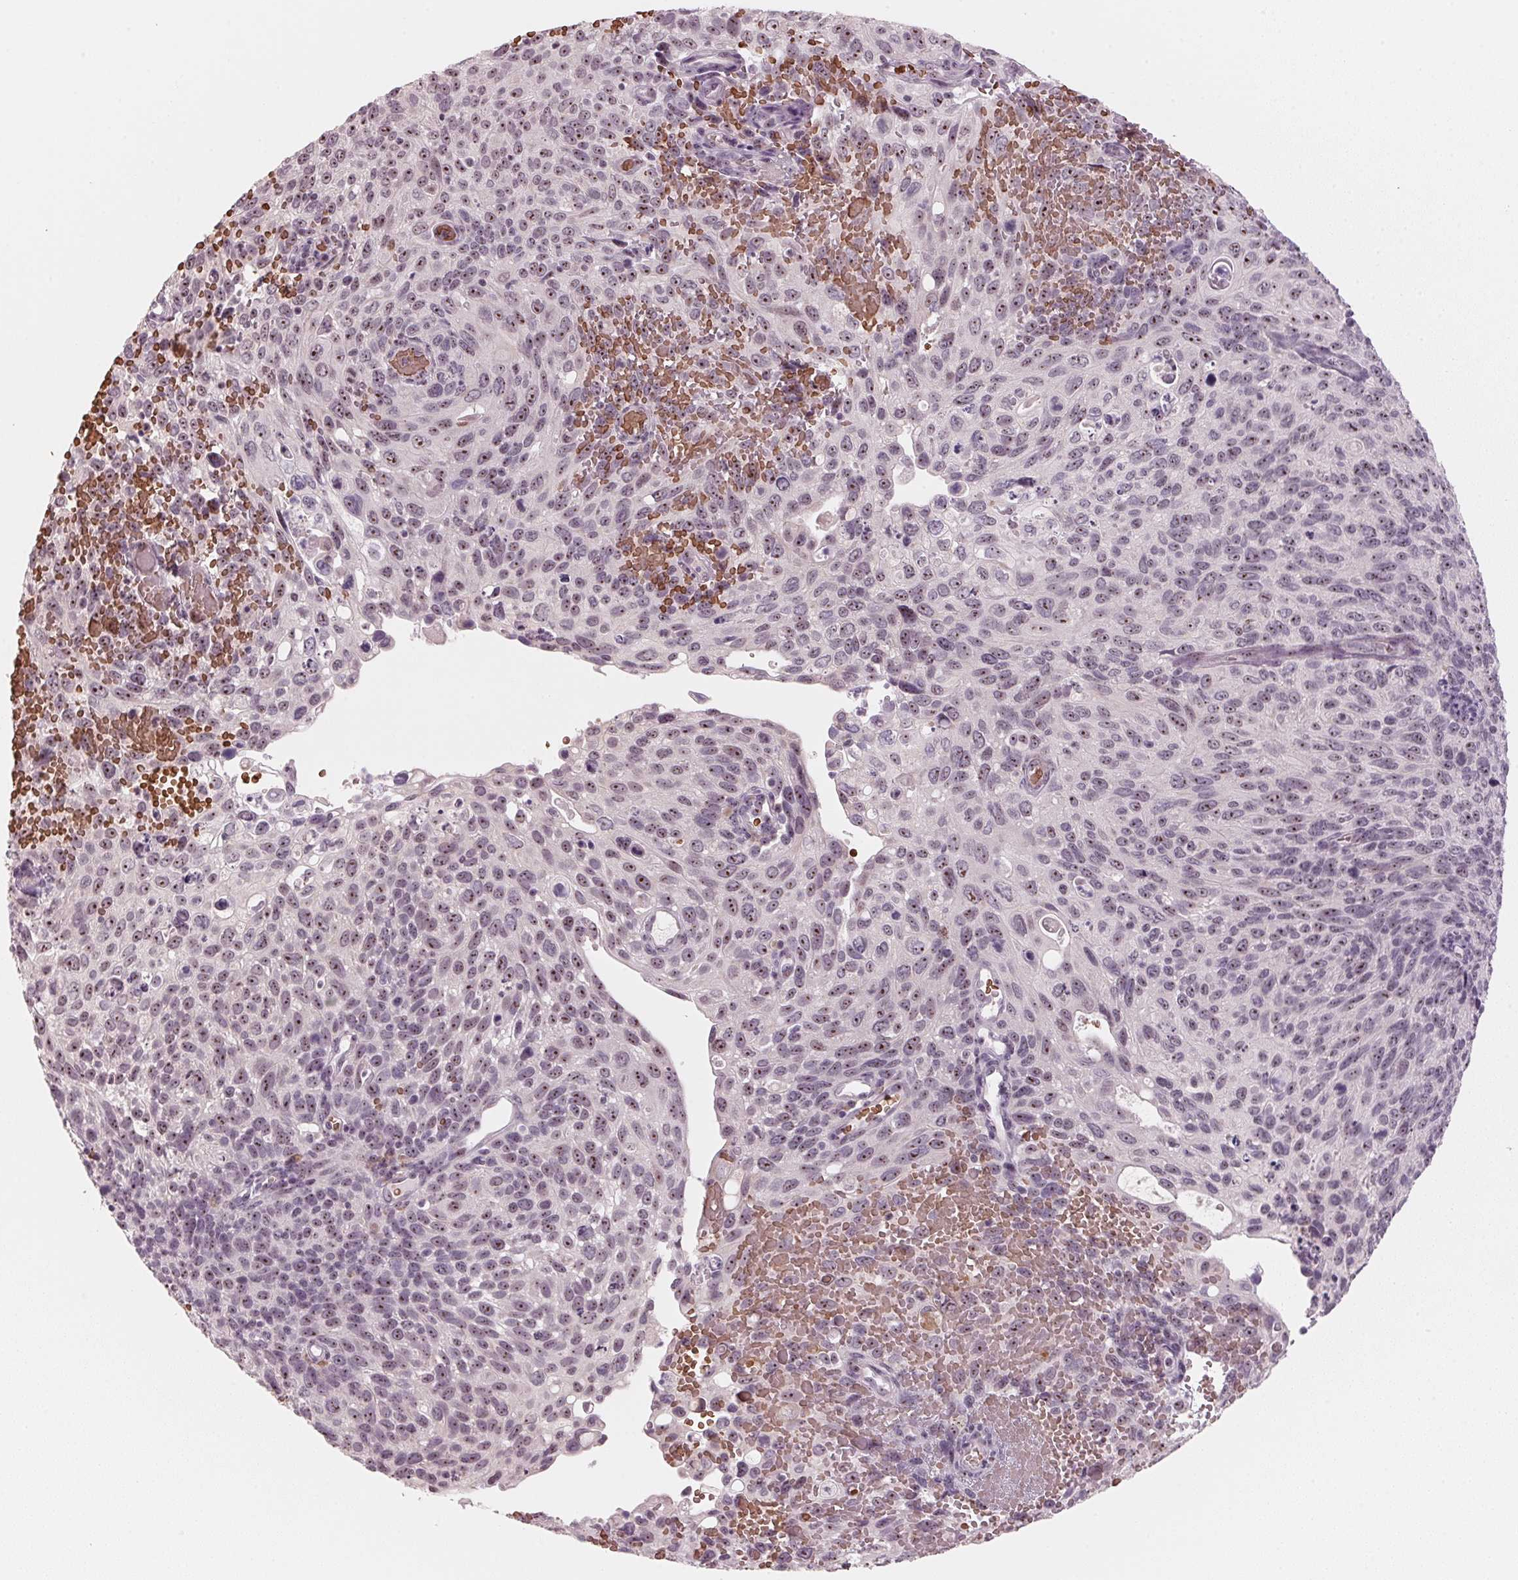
{"staining": {"intensity": "moderate", "quantity": "25%-75%", "location": "nuclear"}, "tissue": "cervical cancer", "cell_type": "Tumor cells", "image_type": "cancer", "snomed": [{"axis": "morphology", "description": "Squamous cell carcinoma, NOS"}, {"axis": "topography", "description": "Cervix"}], "caption": "IHC (DAB) staining of squamous cell carcinoma (cervical) reveals moderate nuclear protein positivity in approximately 25%-75% of tumor cells.", "gene": "DNTTIP2", "patient": {"sex": "female", "age": 70}}